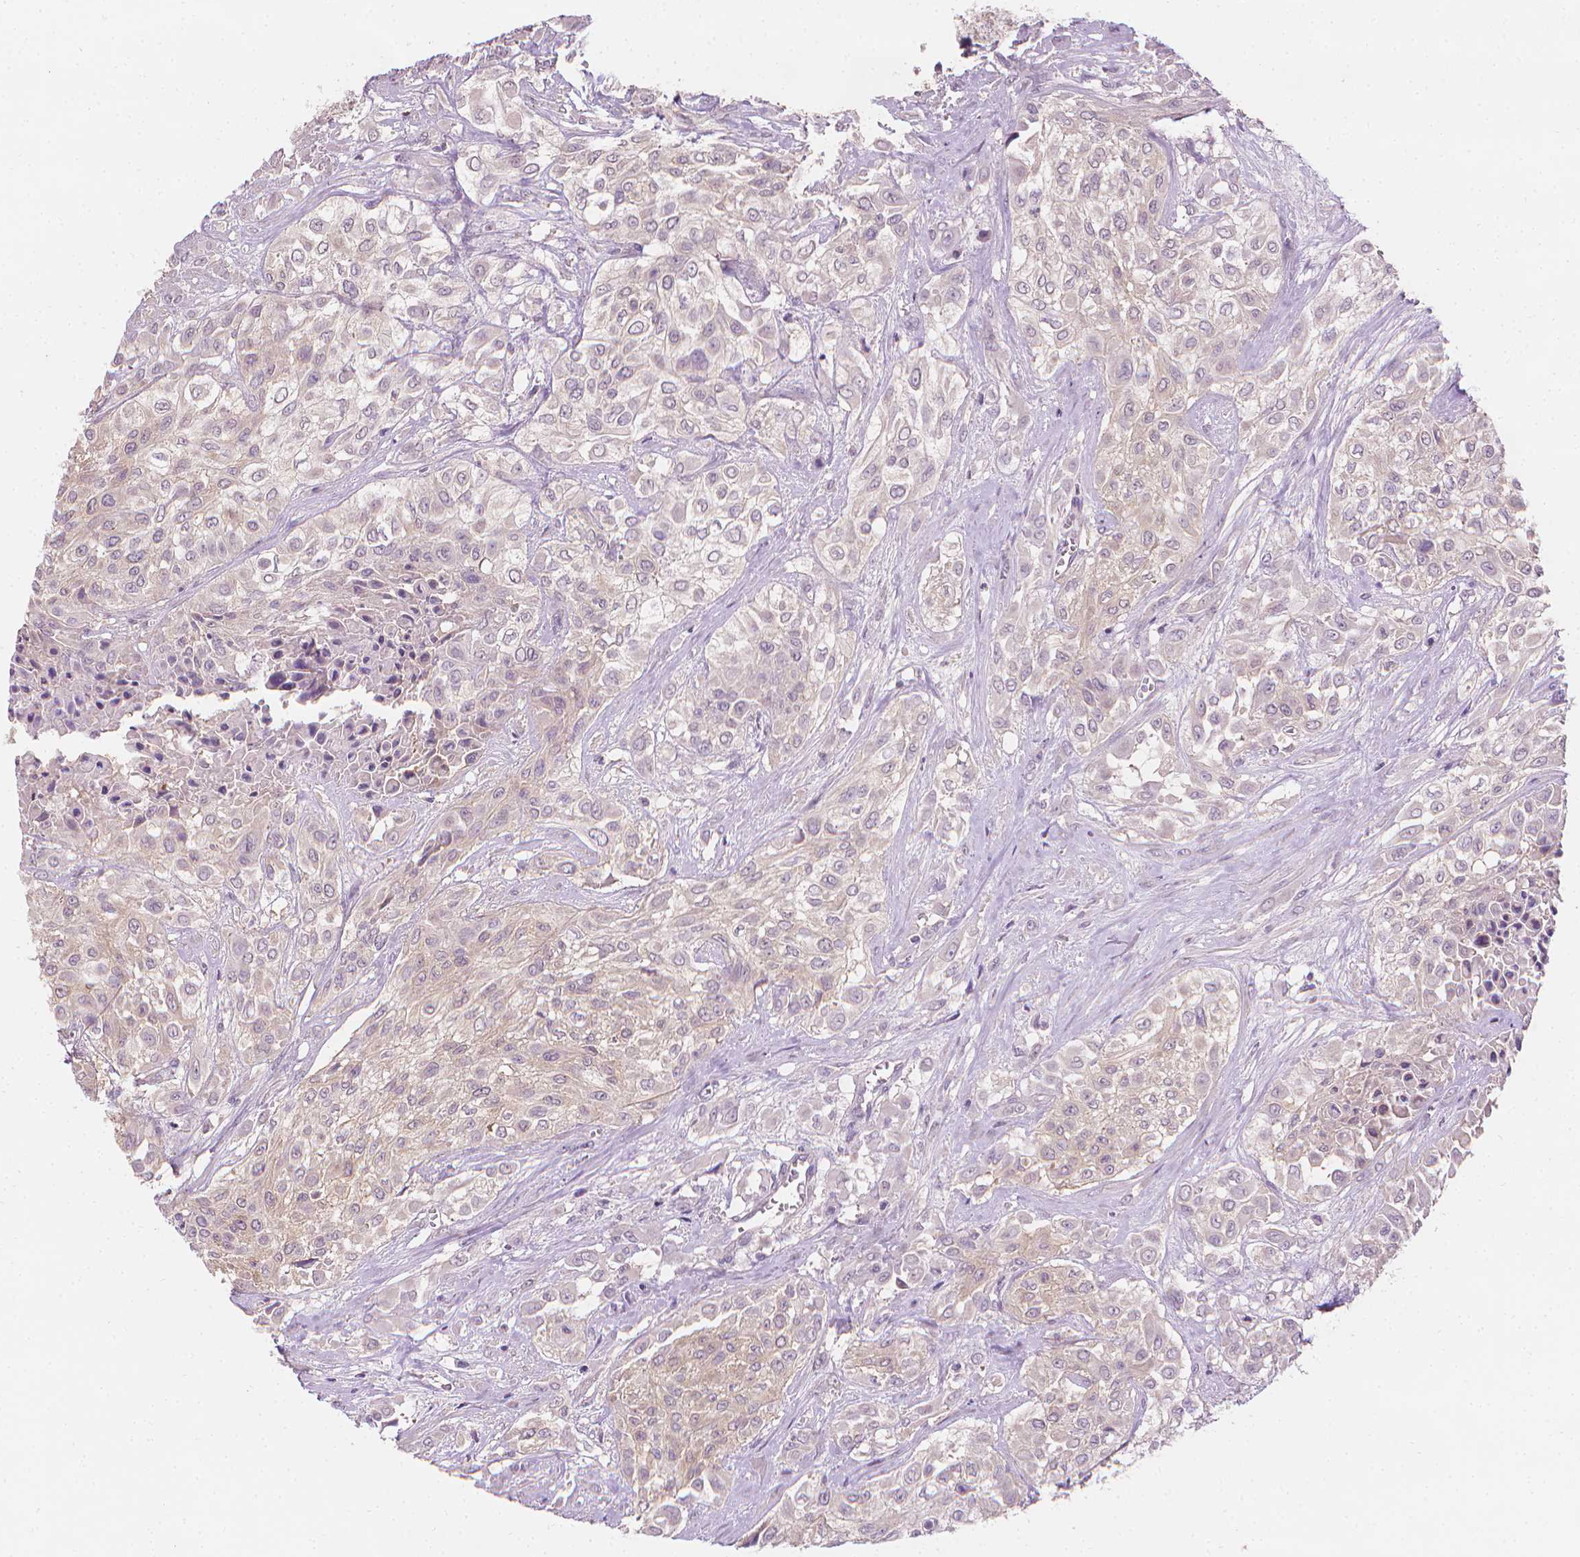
{"staining": {"intensity": "negative", "quantity": "none", "location": "none"}, "tissue": "urothelial cancer", "cell_type": "Tumor cells", "image_type": "cancer", "snomed": [{"axis": "morphology", "description": "Urothelial carcinoma, High grade"}, {"axis": "topography", "description": "Urinary bladder"}], "caption": "Histopathology image shows no significant protein positivity in tumor cells of urothelial carcinoma (high-grade). (Immunohistochemistry, brightfield microscopy, high magnification).", "gene": "FASN", "patient": {"sex": "male", "age": 57}}